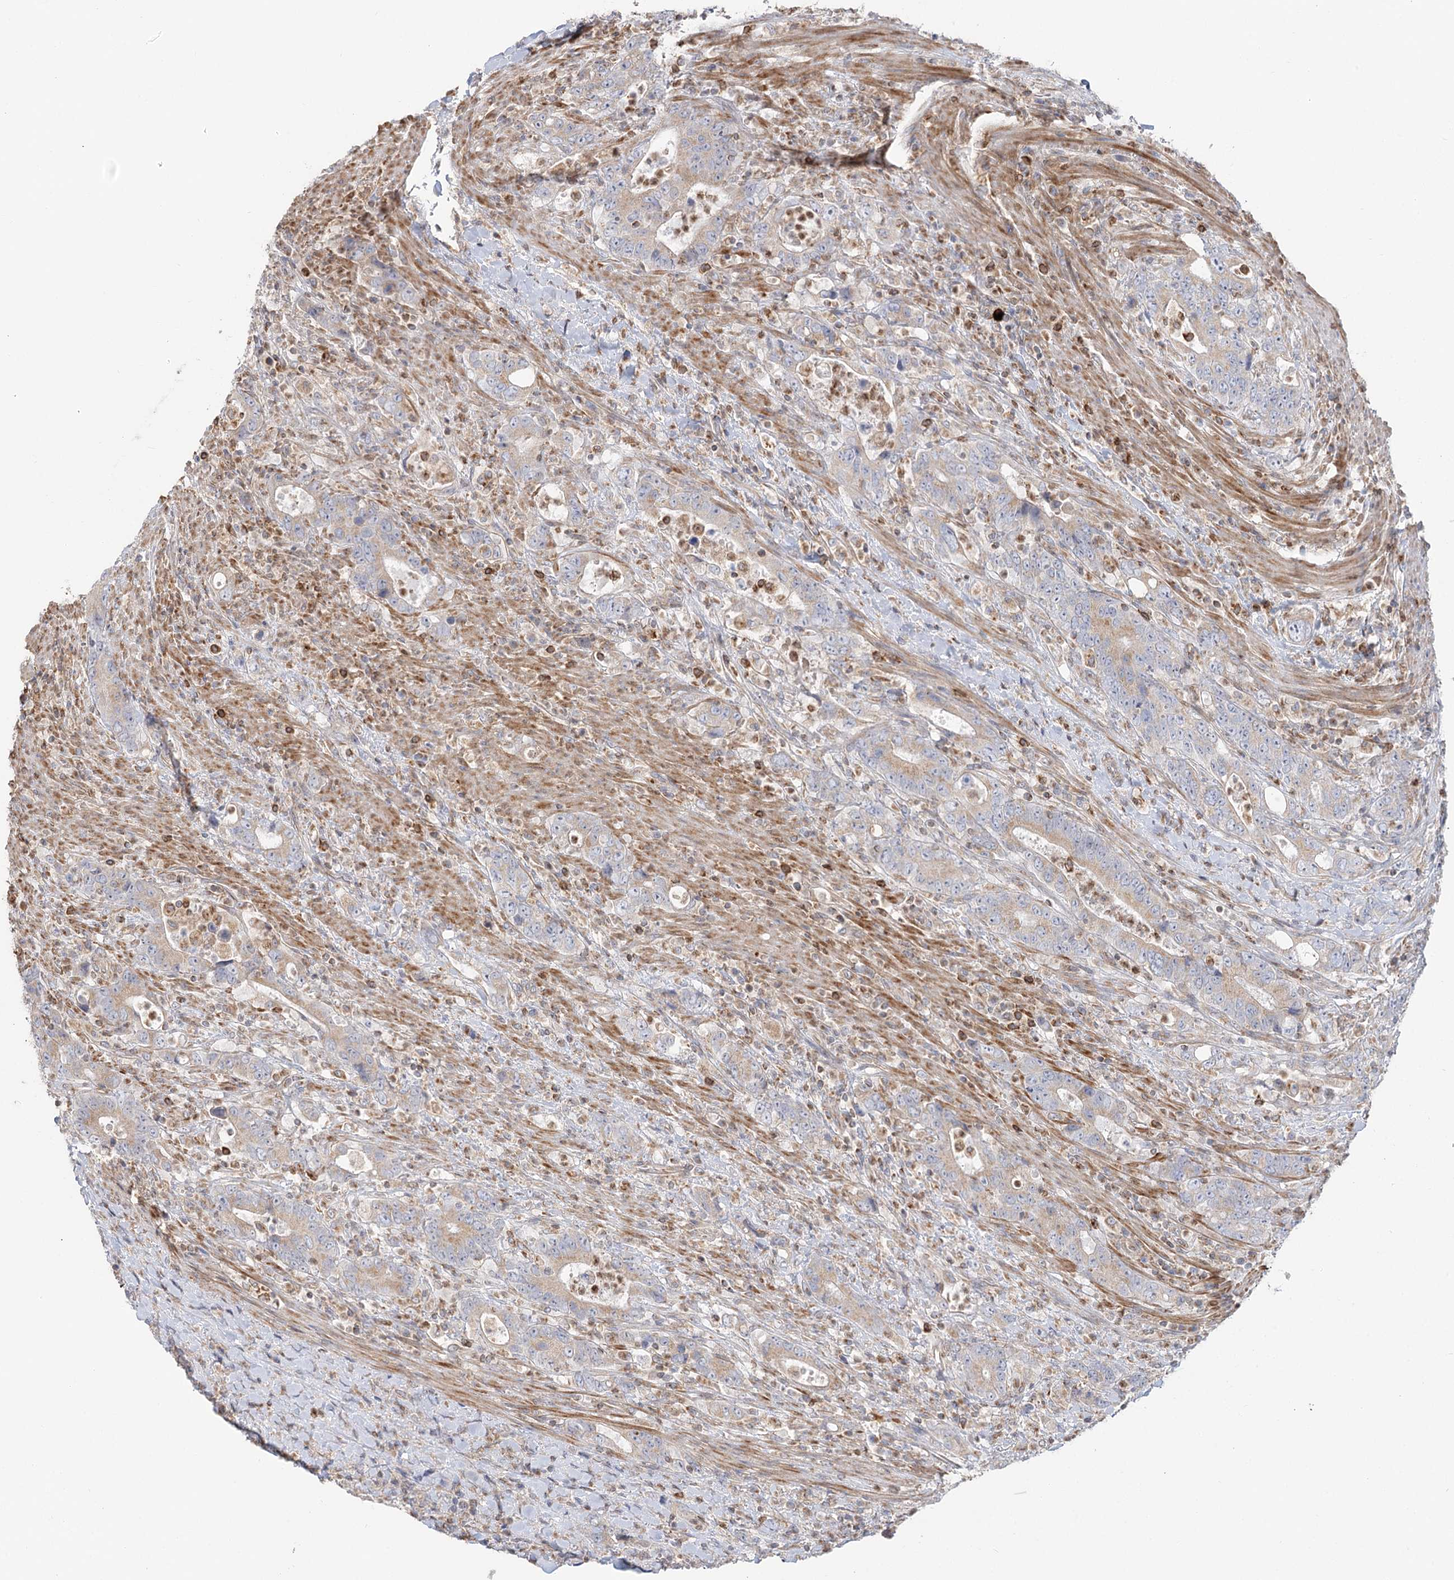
{"staining": {"intensity": "weak", "quantity": "25%-75%", "location": "cytoplasmic/membranous"}, "tissue": "colorectal cancer", "cell_type": "Tumor cells", "image_type": "cancer", "snomed": [{"axis": "morphology", "description": "Adenocarcinoma, NOS"}, {"axis": "topography", "description": "Colon"}], "caption": "A low amount of weak cytoplasmic/membranous positivity is appreciated in approximately 25%-75% of tumor cells in colorectal cancer tissue.", "gene": "MTMR3", "patient": {"sex": "female", "age": 75}}